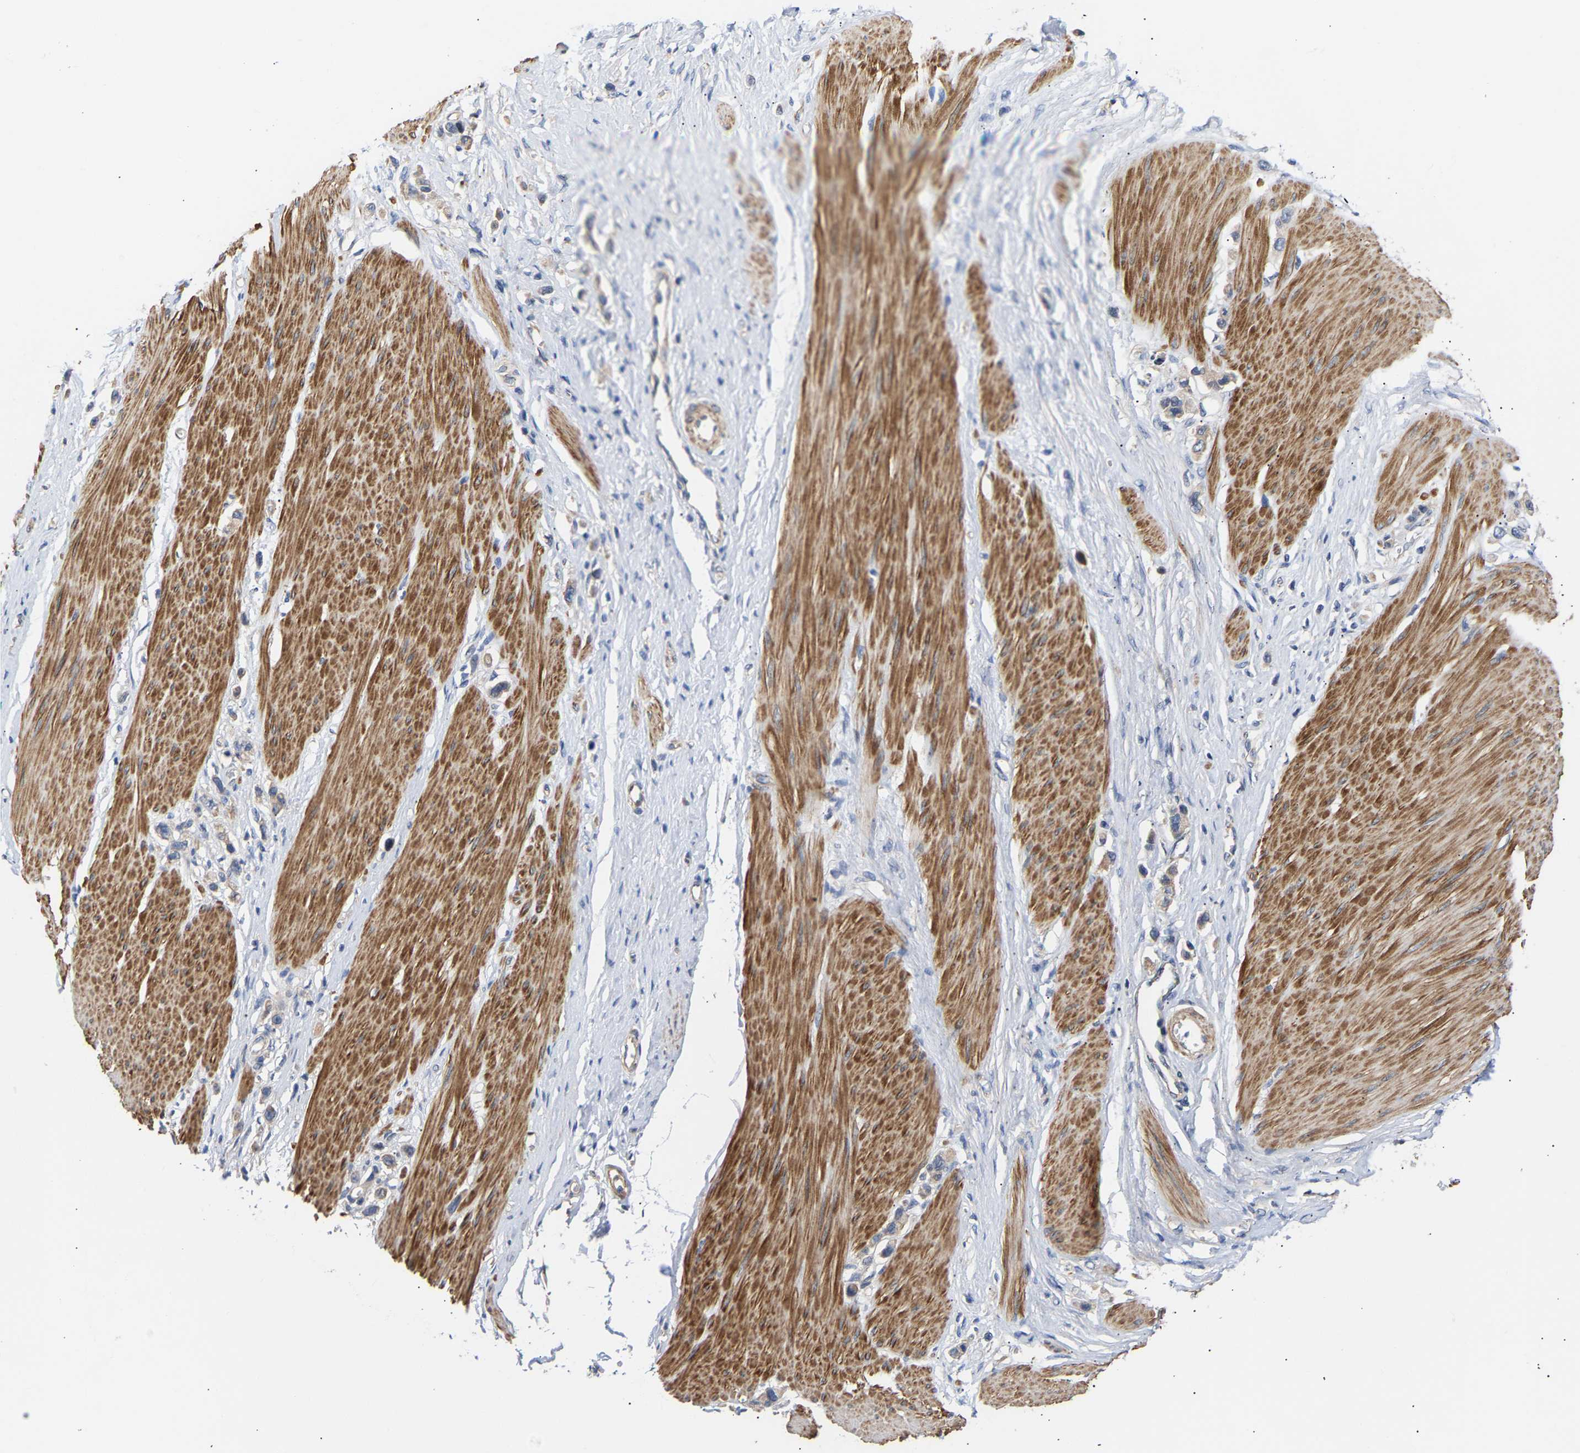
{"staining": {"intensity": "weak", "quantity": "25%-75%", "location": "cytoplasmic/membranous"}, "tissue": "stomach cancer", "cell_type": "Tumor cells", "image_type": "cancer", "snomed": [{"axis": "morphology", "description": "Adenocarcinoma, NOS"}, {"axis": "topography", "description": "Stomach"}], "caption": "IHC of stomach cancer reveals low levels of weak cytoplasmic/membranous staining in approximately 25%-75% of tumor cells.", "gene": "KASH5", "patient": {"sex": "female", "age": 65}}